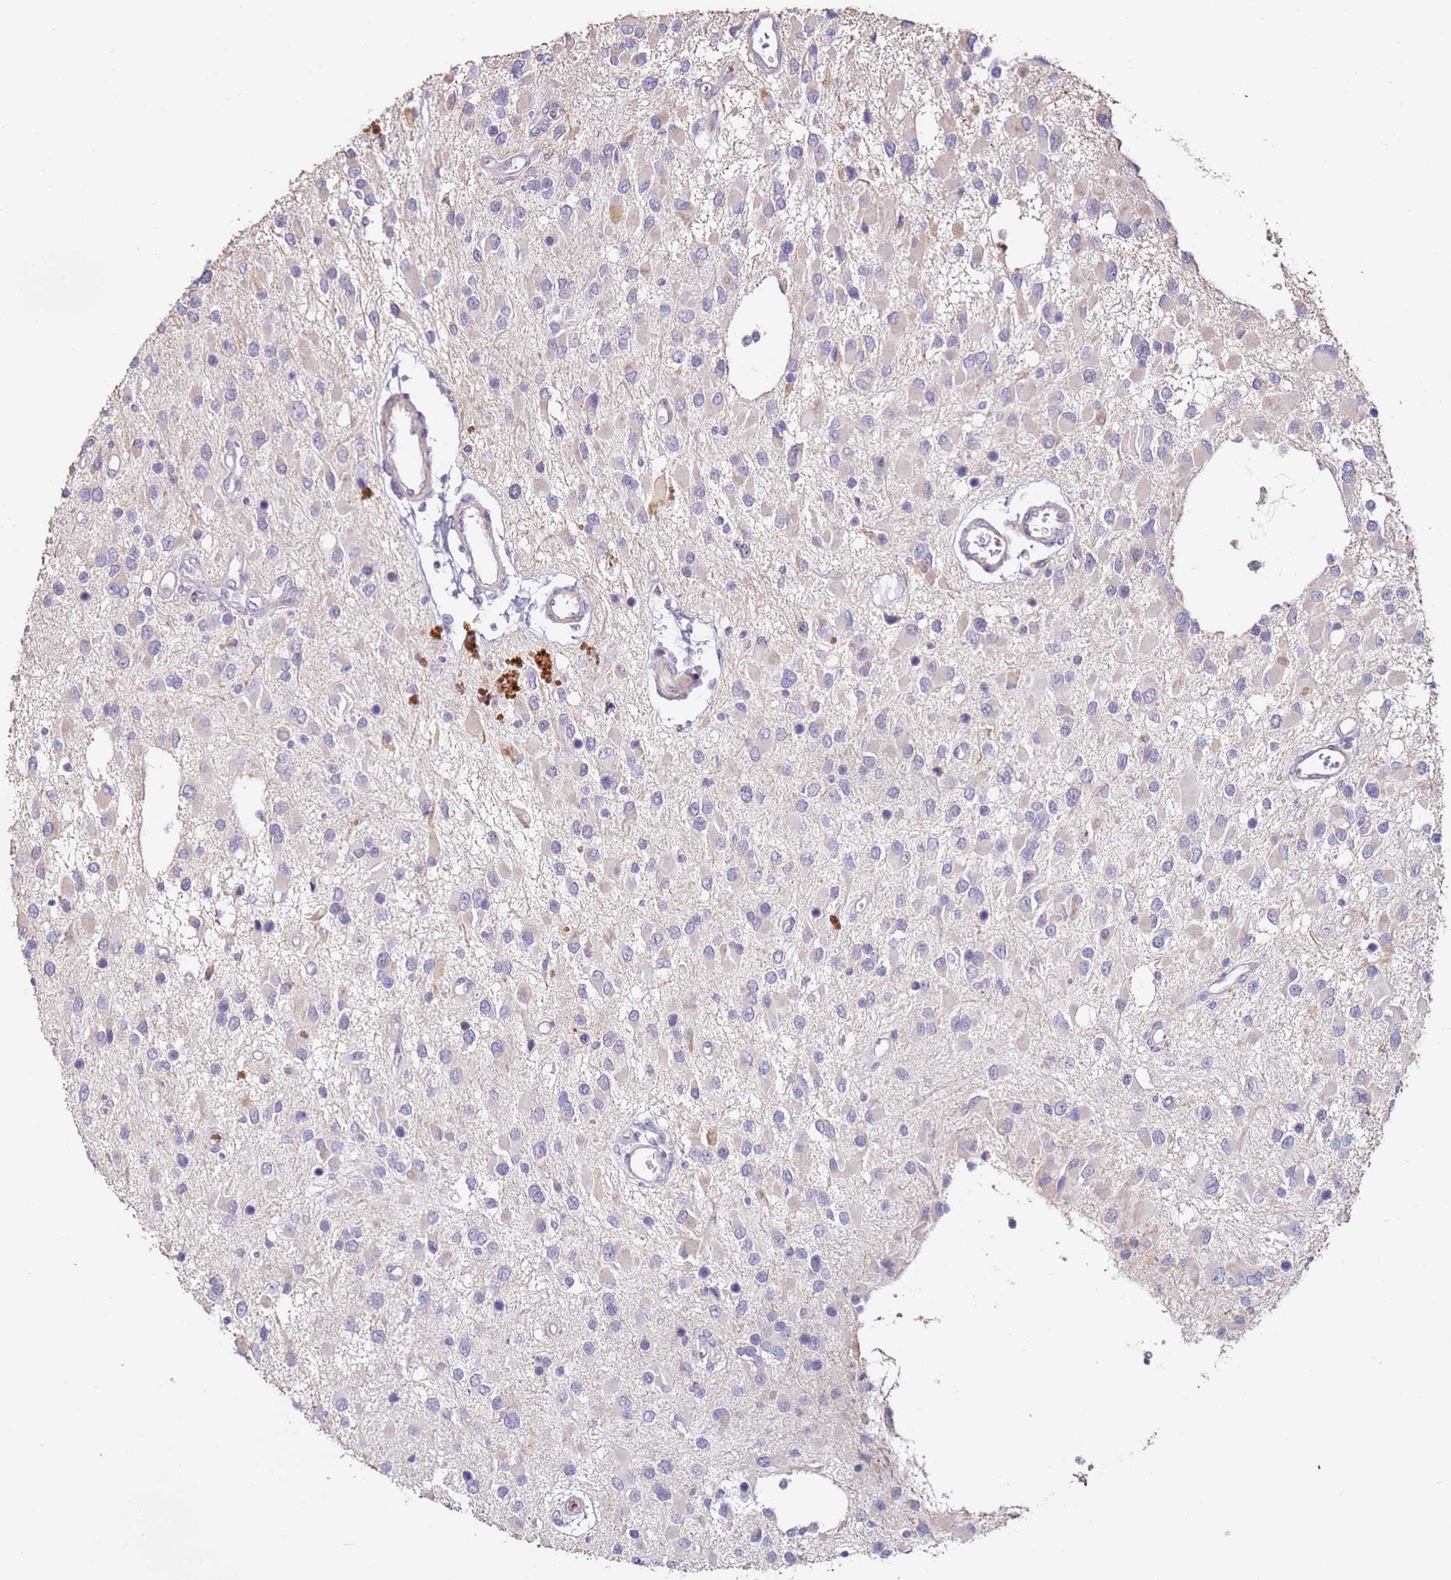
{"staining": {"intensity": "negative", "quantity": "none", "location": "none"}, "tissue": "glioma", "cell_type": "Tumor cells", "image_type": "cancer", "snomed": [{"axis": "morphology", "description": "Glioma, malignant, High grade"}, {"axis": "topography", "description": "Brain"}], "caption": "Tumor cells show no significant expression in glioma.", "gene": "RARS2", "patient": {"sex": "male", "age": 53}}